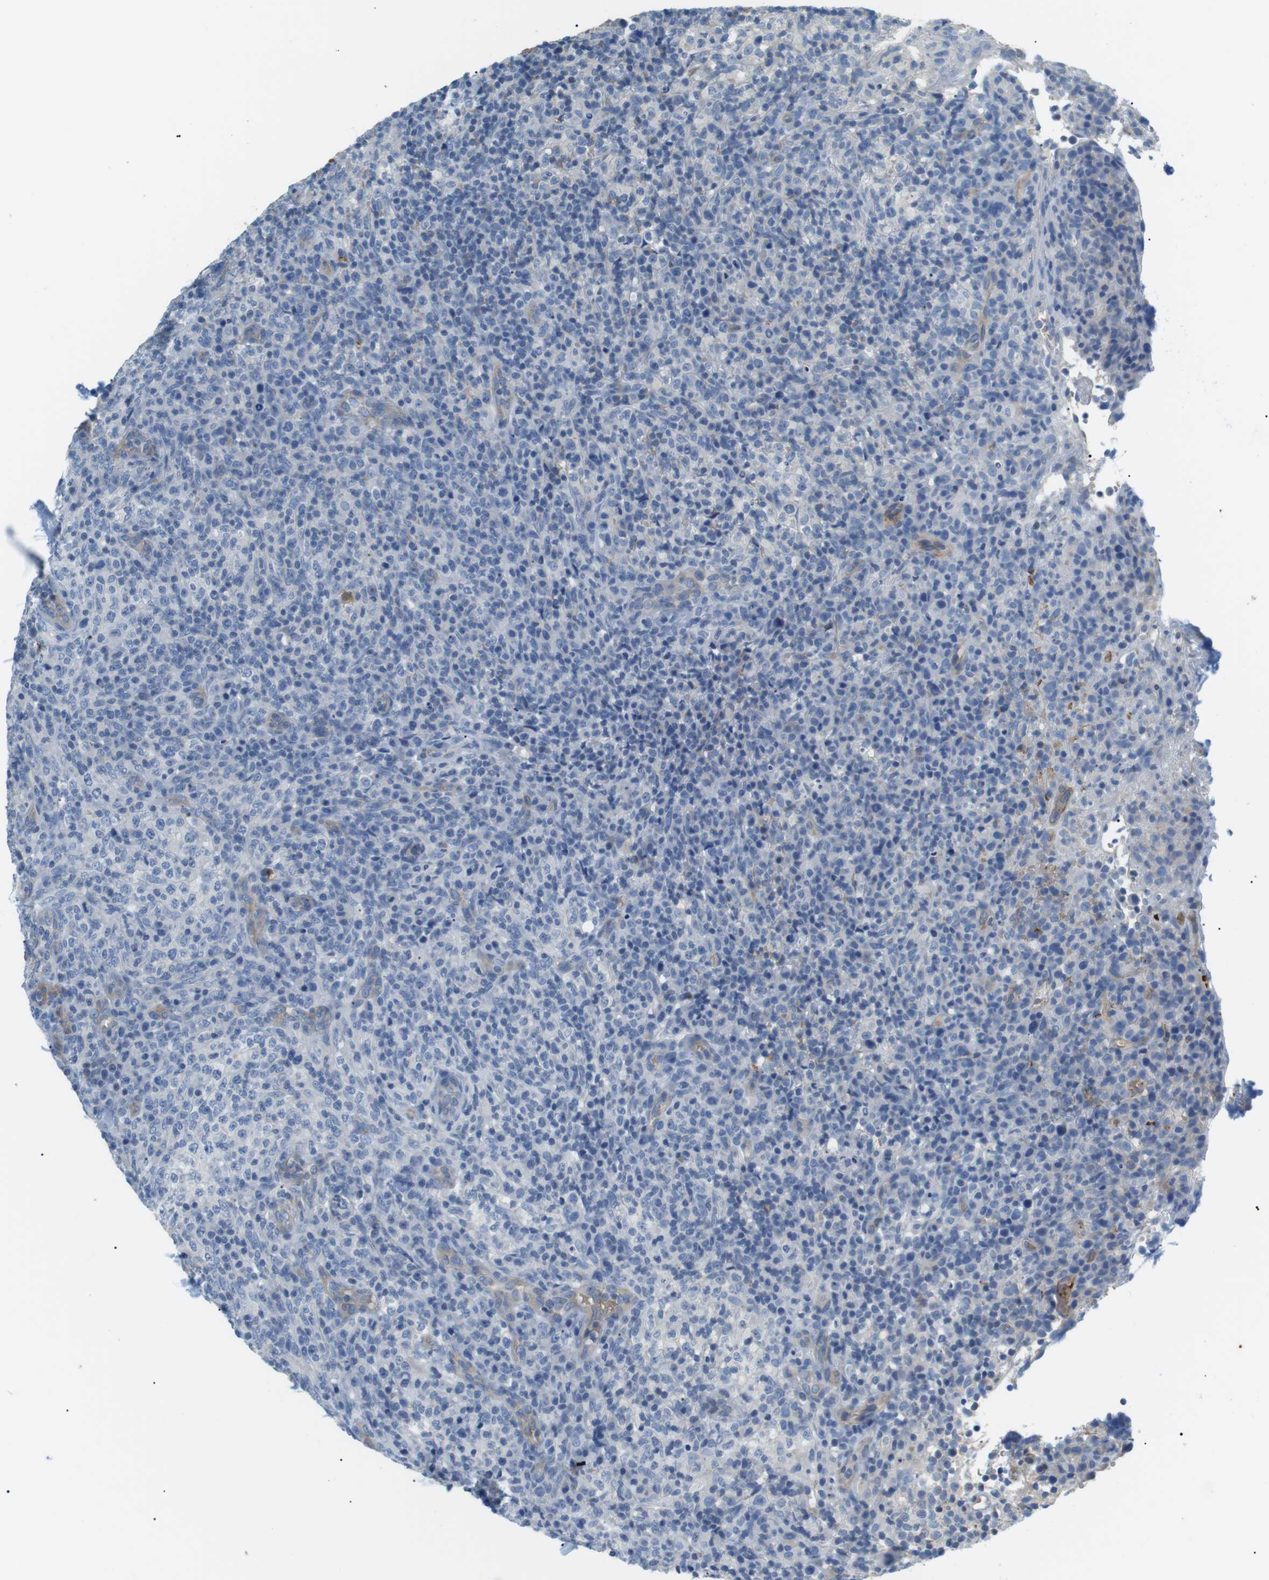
{"staining": {"intensity": "negative", "quantity": "none", "location": "none"}, "tissue": "lymphoma", "cell_type": "Tumor cells", "image_type": "cancer", "snomed": [{"axis": "morphology", "description": "Malignant lymphoma, non-Hodgkin's type, High grade"}, {"axis": "topography", "description": "Lymph node"}], "caption": "DAB immunohistochemical staining of lymphoma displays no significant expression in tumor cells.", "gene": "ADCY10", "patient": {"sex": "female", "age": 76}}